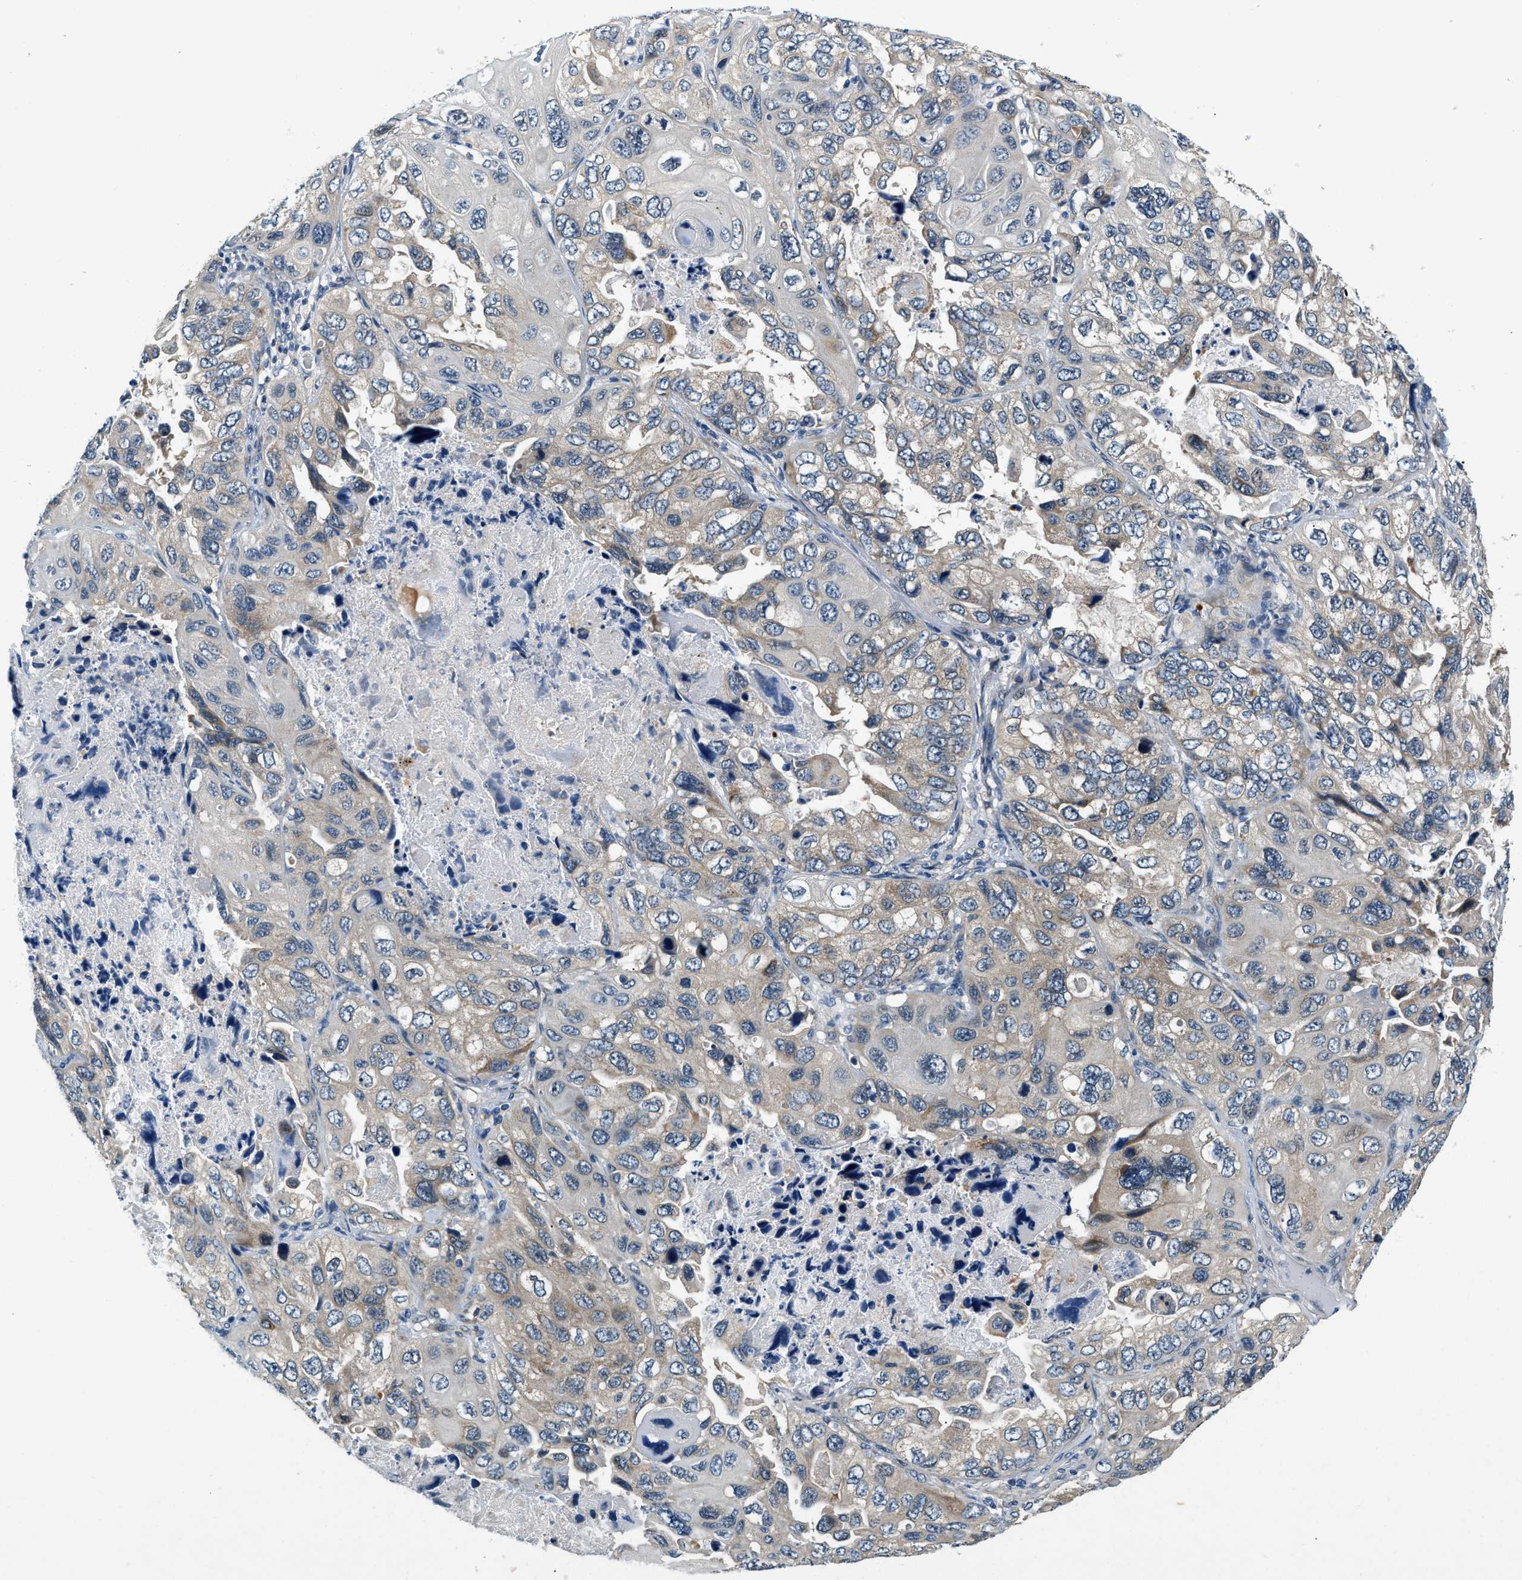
{"staining": {"intensity": "negative", "quantity": "none", "location": "none"}, "tissue": "lung cancer", "cell_type": "Tumor cells", "image_type": "cancer", "snomed": [{"axis": "morphology", "description": "Squamous cell carcinoma, NOS"}, {"axis": "topography", "description": "Lung"}], "caption": "Protein analysis of lung squamous cell carcinoma shows no significant staining in tumor cells.", "gene": "YAE1", "patient": {"sex": "female", "age": 73}}